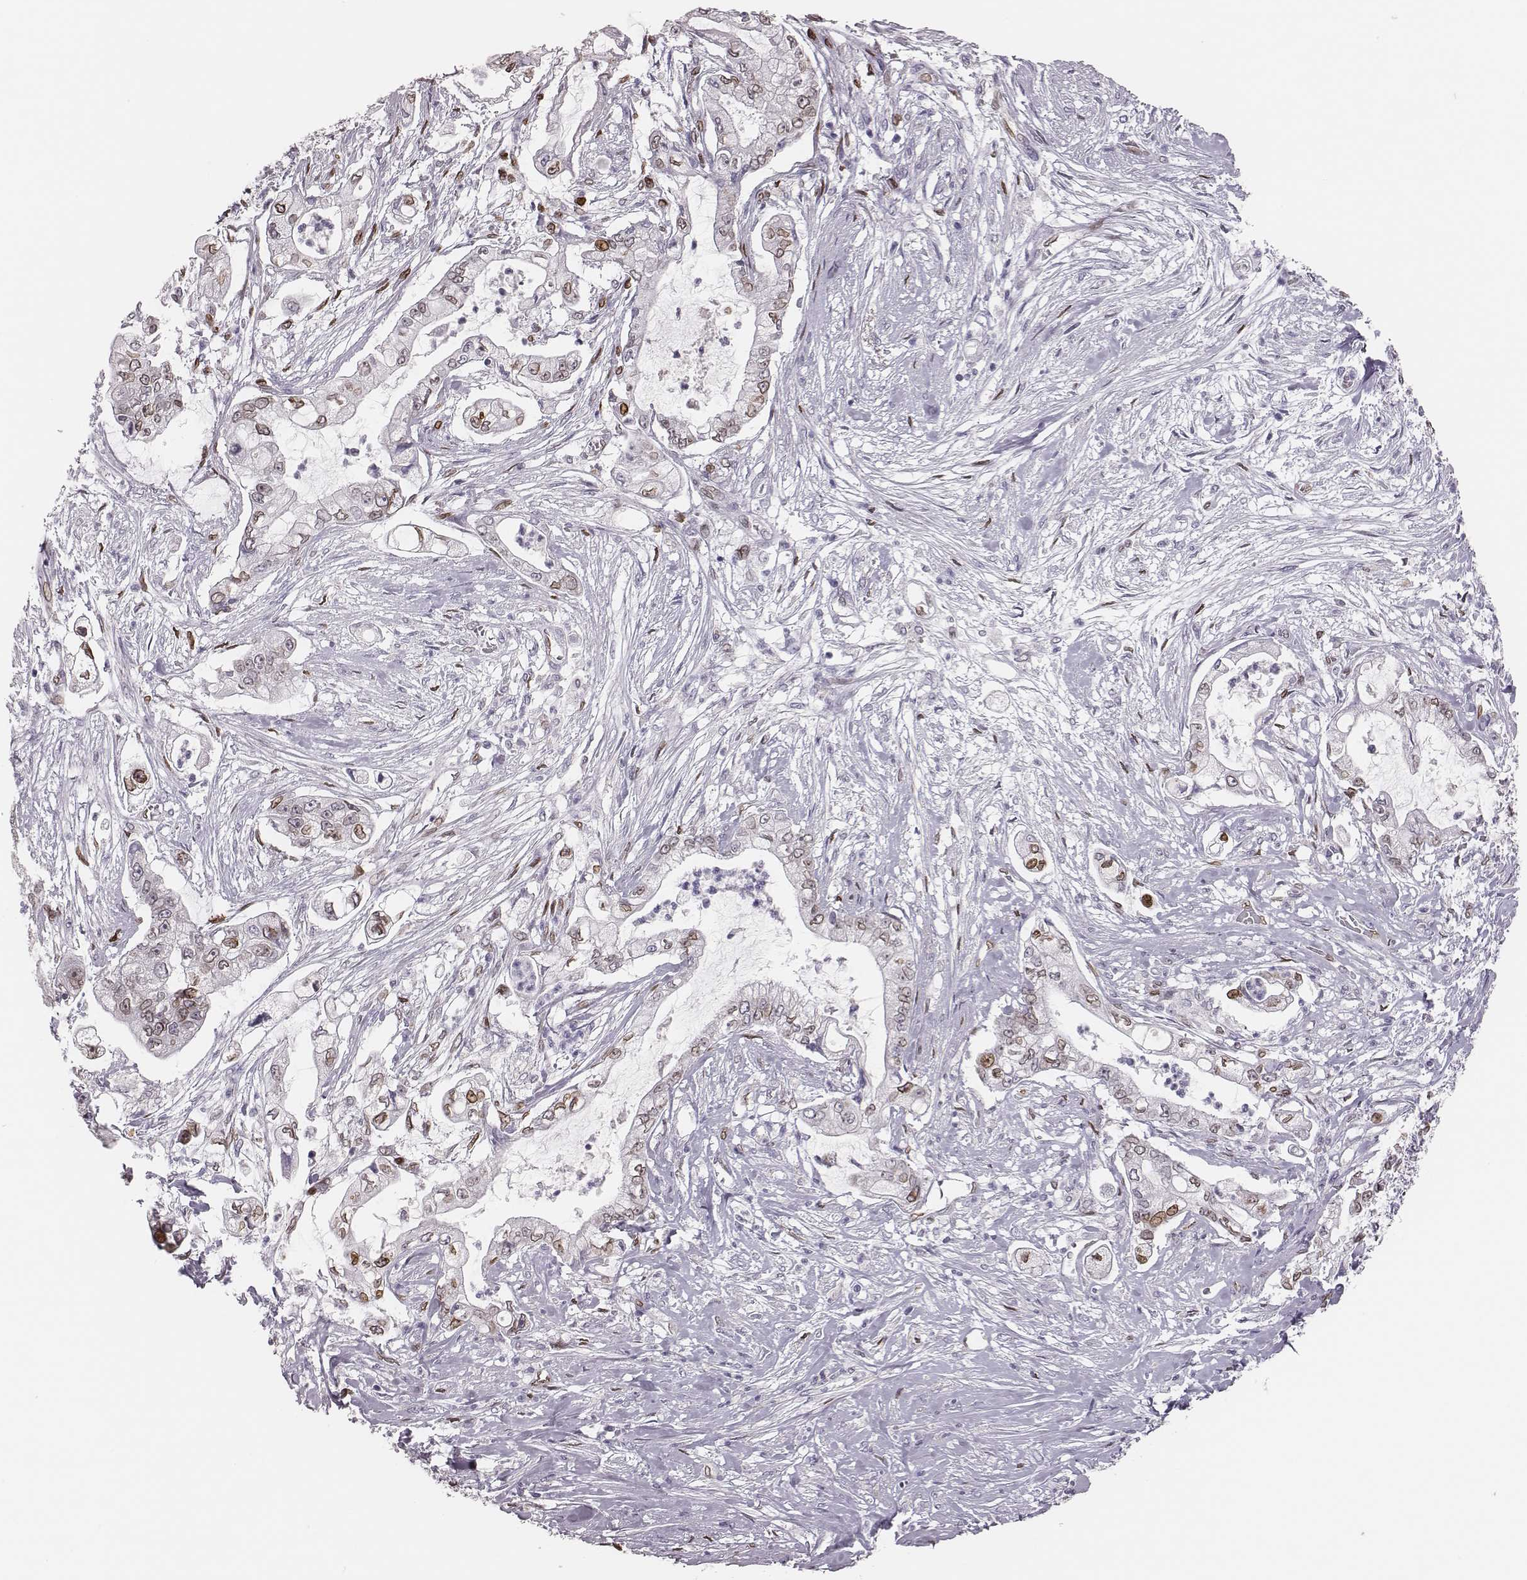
{"staining": {"intensity": "moderate", "quantity": "25%-75%", "location": "cytoplasmic/membranous,nuclear"}, "tissue": "pancreatic cancer", "cell_type": "Tumor cells", "image_type": "cancer", "snomed": [{"axis": "morphology", "description": "Adenocarcinoma, NOS"}, {"axis": "topography", "description": "Pancreas"}], "caption": "Pancreatic cancer (adenocarcinoma) tissue demonstrates moderate cytoplasmic/membranous and nuclear staining in about 25%-75% of tumor cells", "gene": "ADGRF4", "patient": {"sex": "female", "age": 69}}